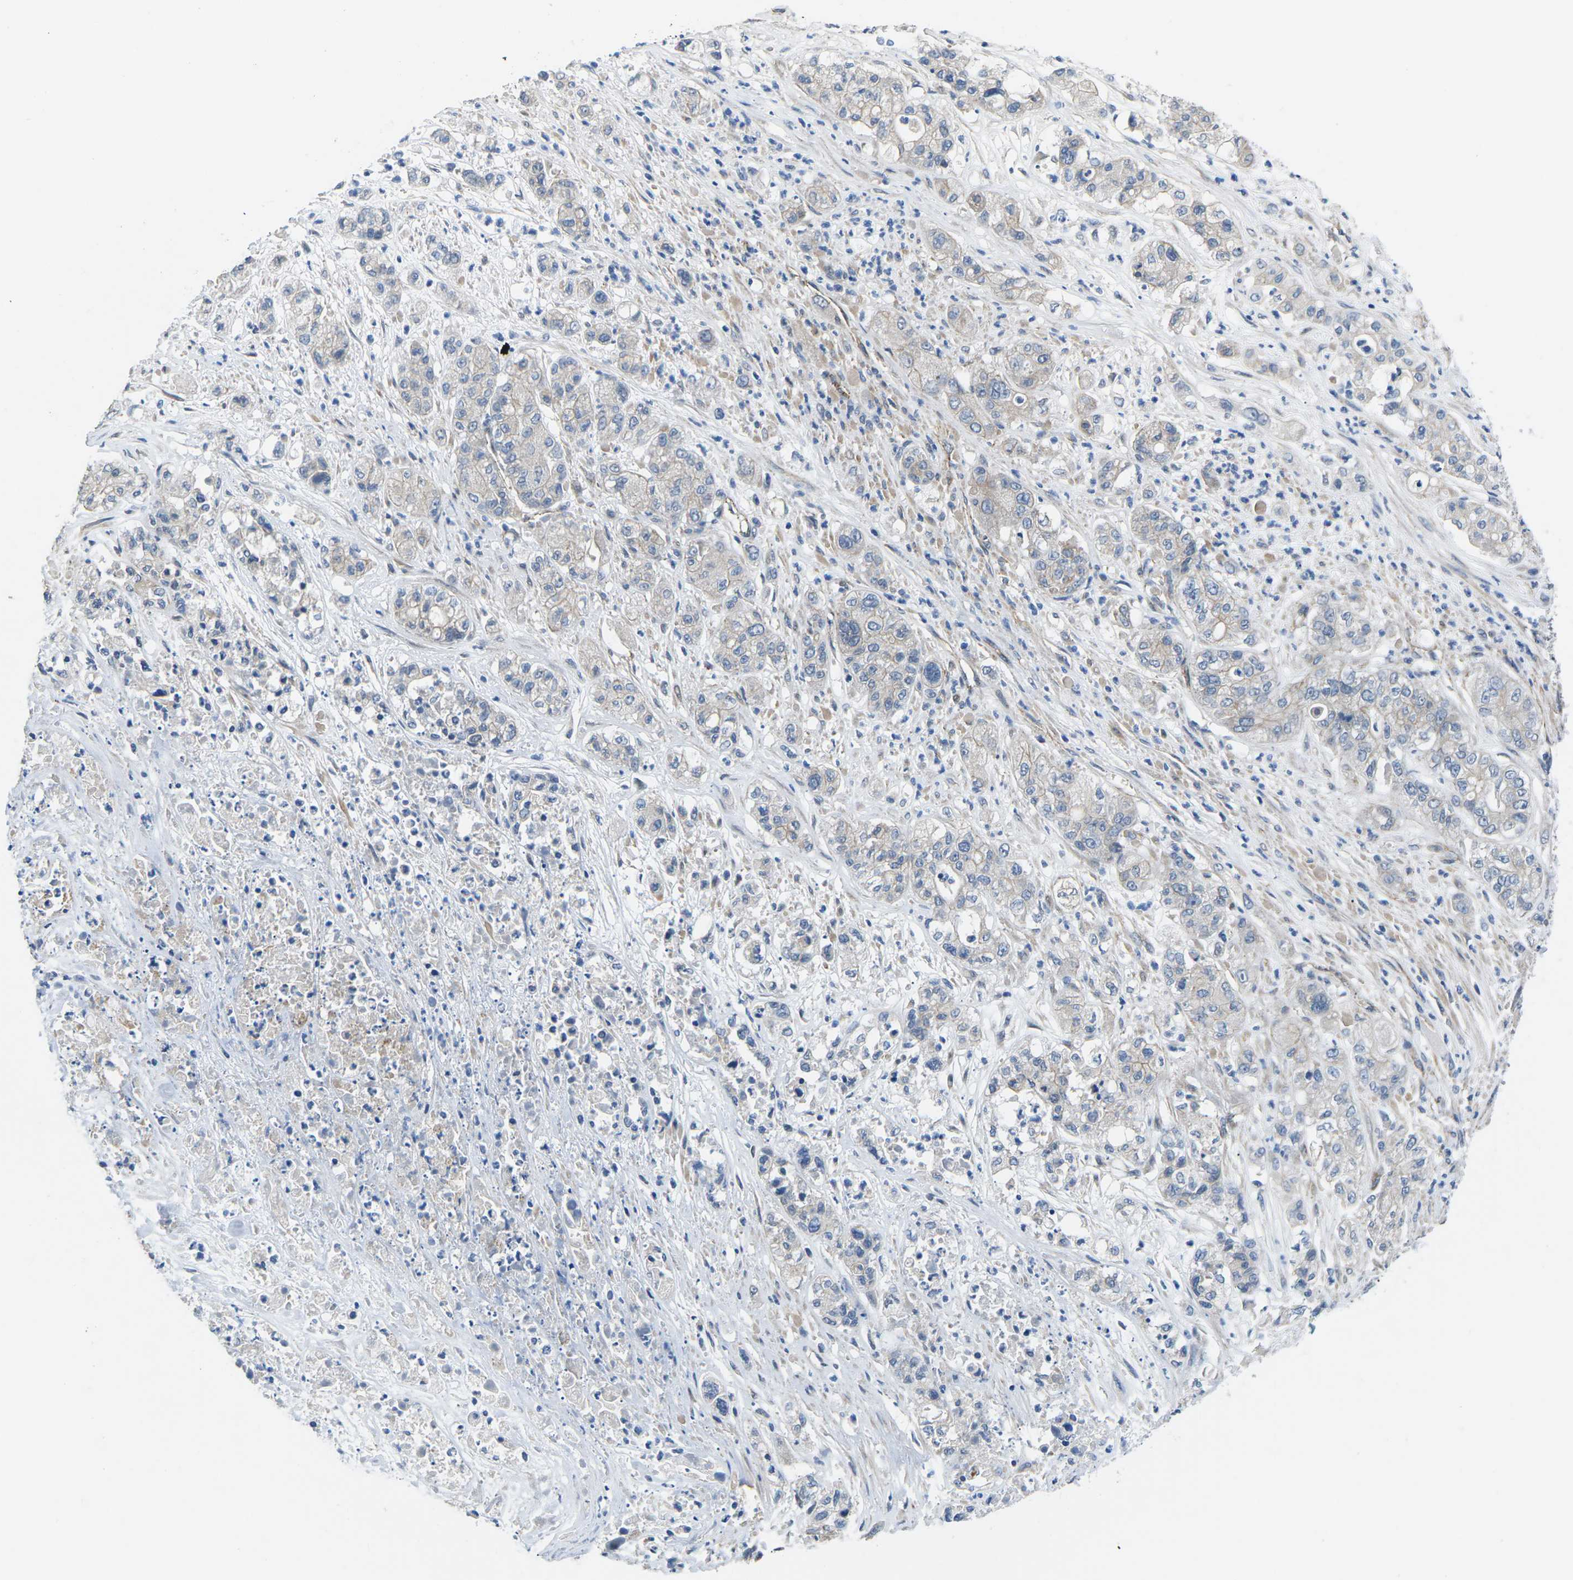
{"staining": {"intensity": "weak", "quantity": "<25%", "location": "cytoplasmic/membranous"}, "tissue": "pancreatic cancer", "cell_type": "Tumor cells", "image_type": "cancer", "snomed": [{"axis": "morphology", "description": "Adenocarcinoma, NOS"}, {"axis": "topography", "description": "Pancreas"}], "caption": "The image shows no staining of tumor cells in pancreatic adenocarcinoma.", "gene": "CTNND1", "patient": {"sex": "female", "age": 78}}